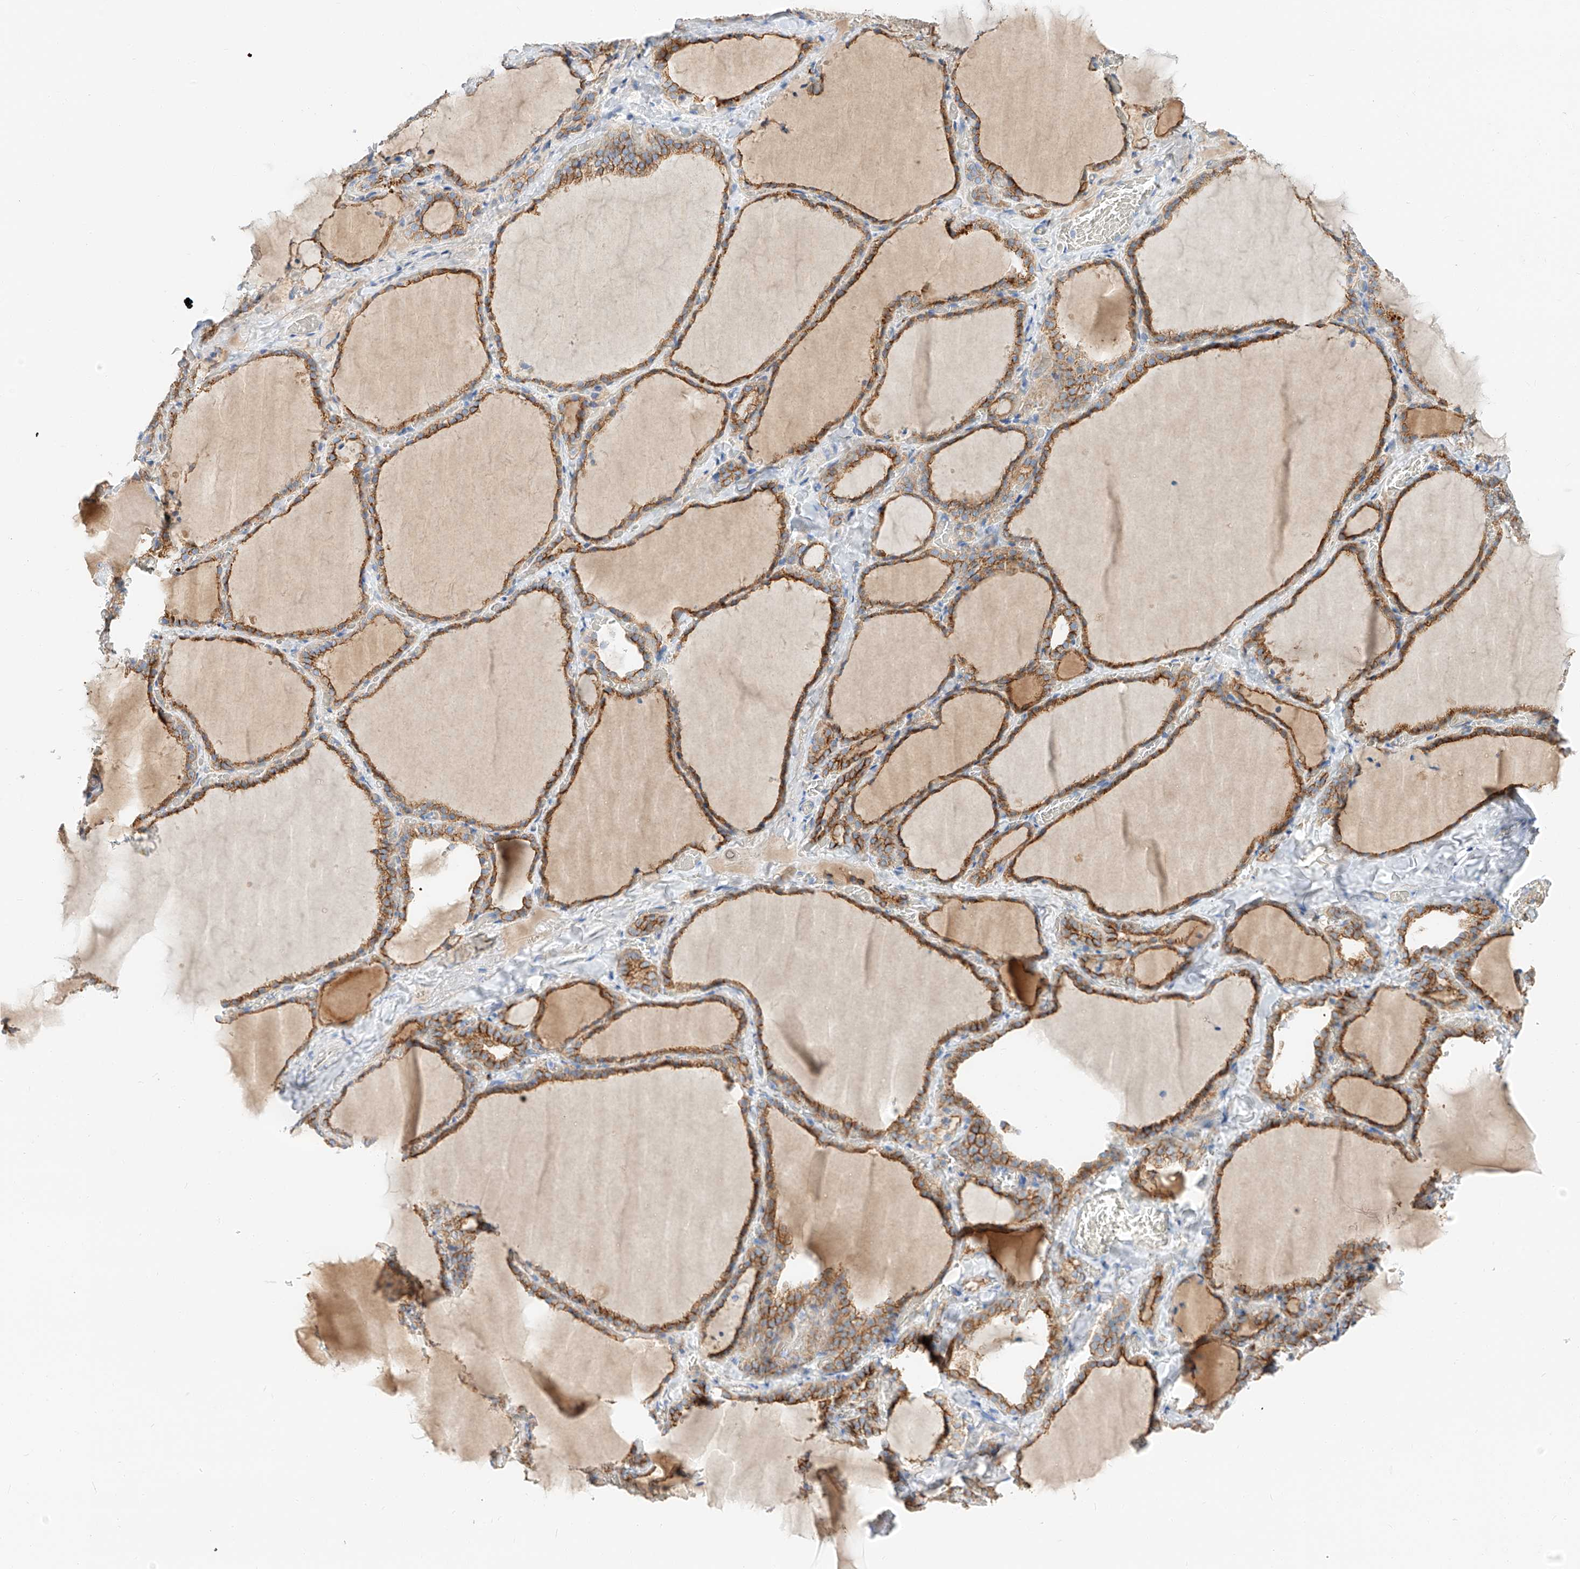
{"staining": {"intensity": "moderate", "quantity": ">75%", "location": "cytoplasmic/membranous"}, "tissue": "thyroid gland", "cell_type": "Glandular cells", "image_type": "normal", "snomed": [{"axis": "morphology", "description": "Normal tissue, NOS"}, {"axis": "topography", "description": "Thyroid gland"}], "caption": "Immunohistochemistry (IHC) of benign human thyroid gland displays medium levels of moderate cytoplasmic/membranous expression in about >75% of glandular cells. The staining was performed using DAB, with brown indicating positive protein expression. Nuclei are stained blue with hematoxylin.", "gene": "MAP7", "patient": {"sex": "female", "age": 22}}